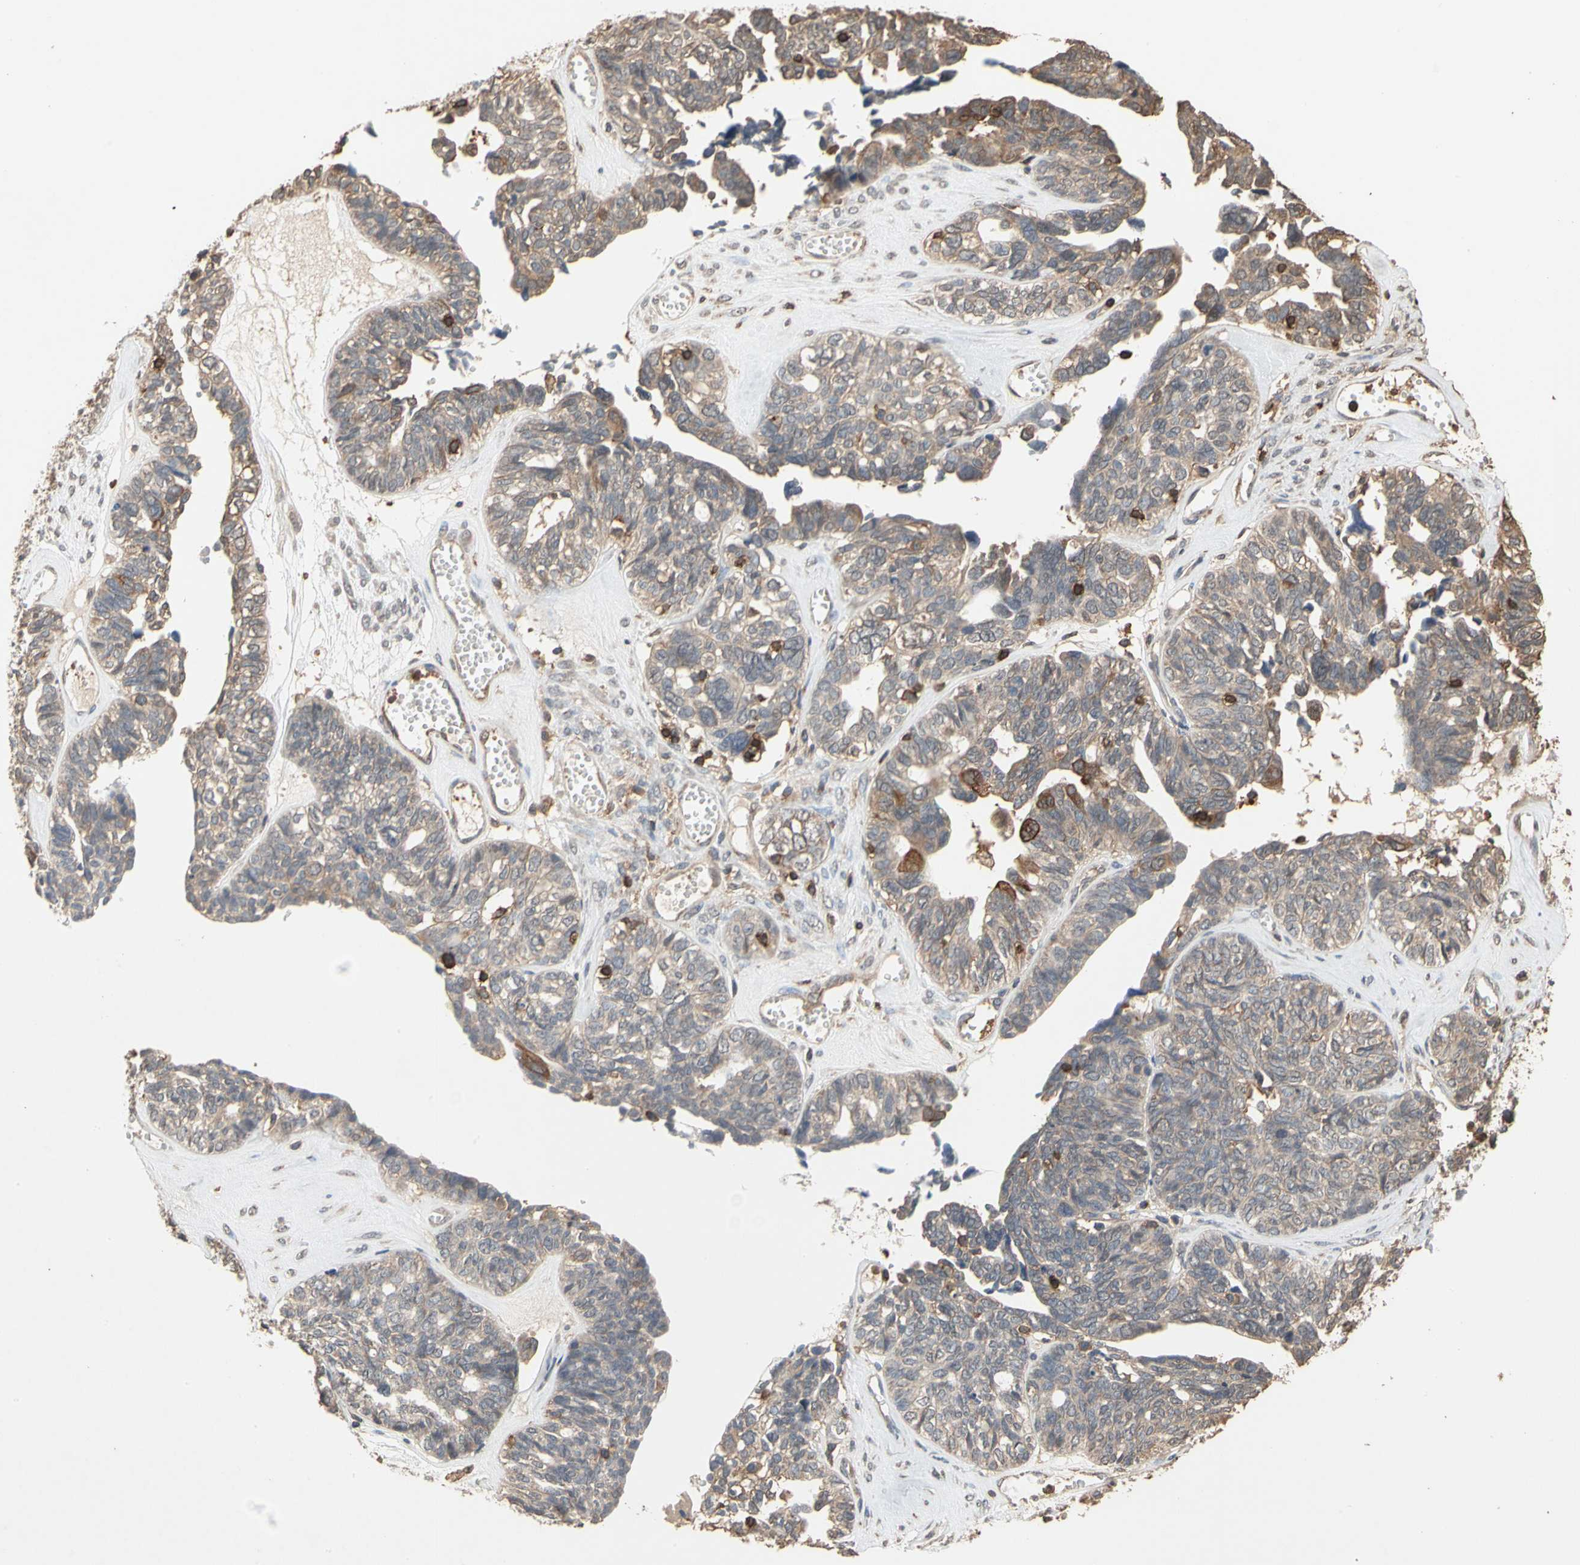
{"staining": {"intensity": "weak", "quantity": "25%-75%", "location": "cytoplasmic/membranous"}, "tissue": "ovarian cancer", "cell_type": "Tumor cells", "image_type": "cancer", "snomed": [{"axis": "morphology", "description": "Cystadenocarcinoma, serous, NOS"}, {"axis": "topography", "description": "Ovary"}], "caption": "Immunohistochemistry (IHC) histopathology image of neoplastic tissue: ovarian cancer (serous cystadenocarcinoma) stained using IHC reveals low levels of weak protein expression localized specifically in the cytoplasmic/membranous of tumor cells, appearing as a cytoplasmic/membranous brown color.", "gene": "MAP3K10", "patient": {"sex": "female", "age": 79}}